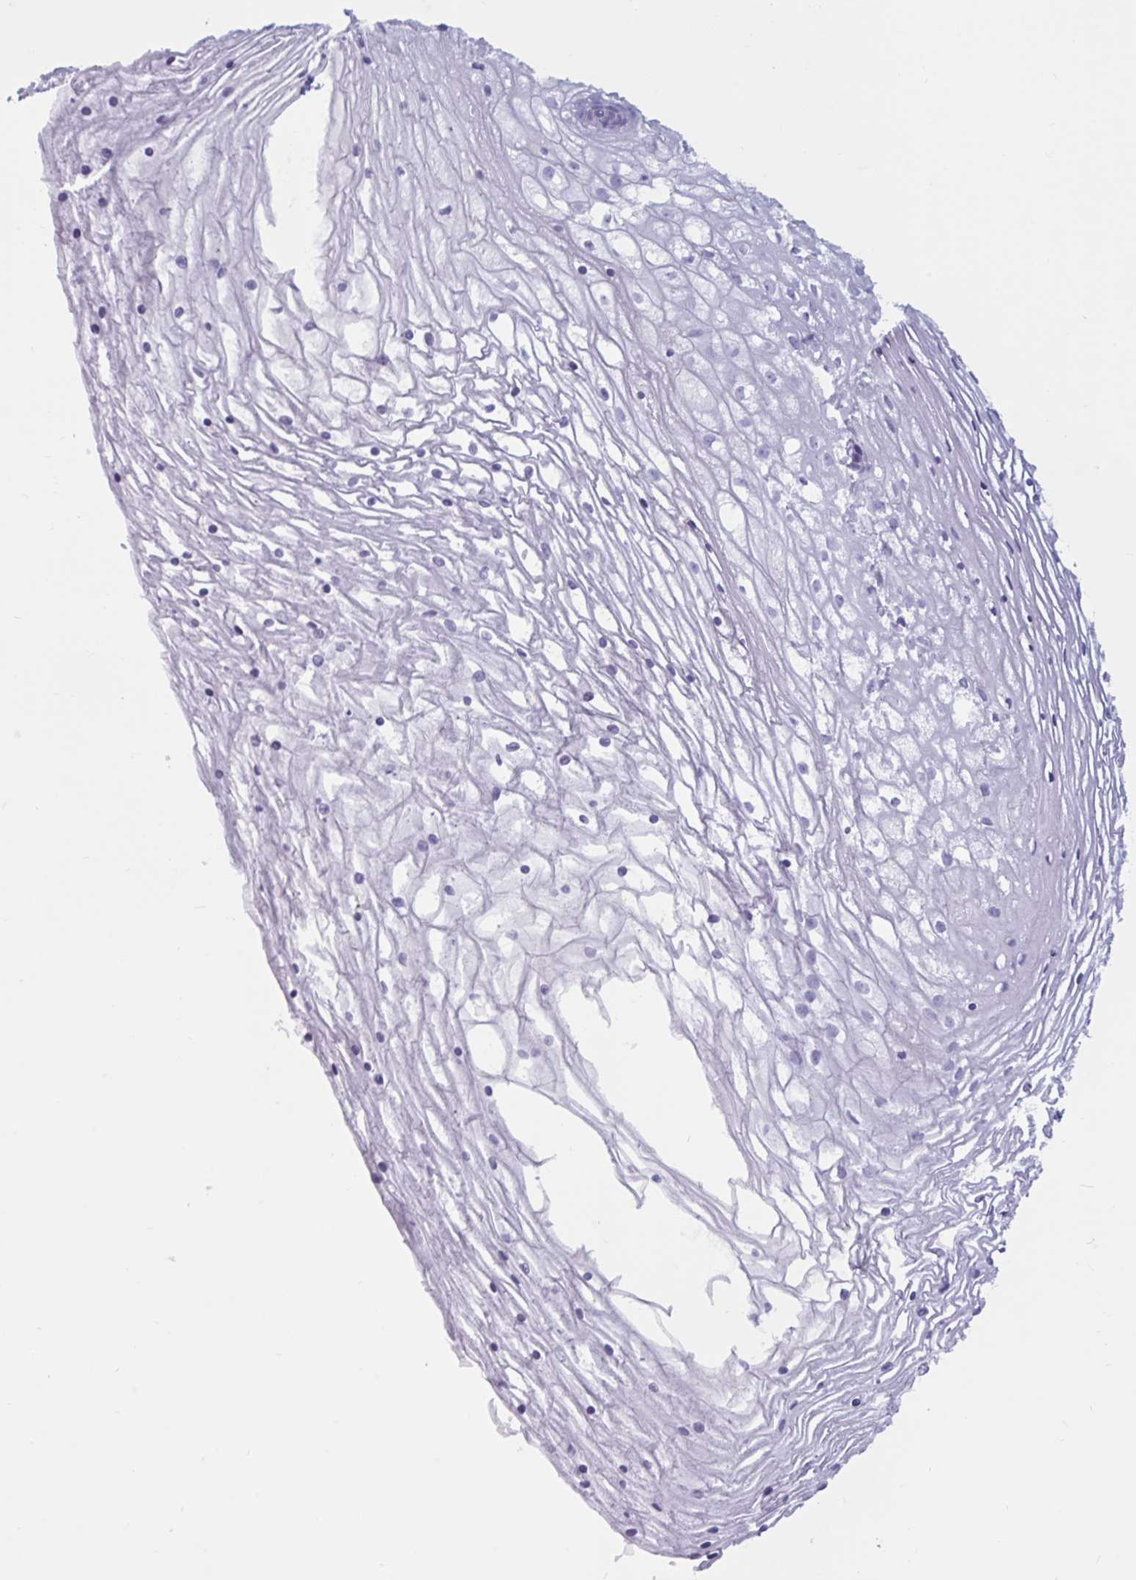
{"staining": {"intensity": "negative", "quantity": "none", "location": "none"}, "tissue": "cervix", "cell_type": "Glandular cells", "image_type": "normal", "snomed": [{"axis": "morphology", "description": "Normal tissue, NOS"}, {"axis": "topography", "description": "Cervix"}], "caption": "Immunohistochemistry histopathology image of unremarkable cervix: human cervix stained with DAB shows no significant protein positivity in glandular cells. (Brightfield microscopy of DAB IHC at high magnification).", "gene": "BBS10", "patient": {"sex": "female", "age": 36}}